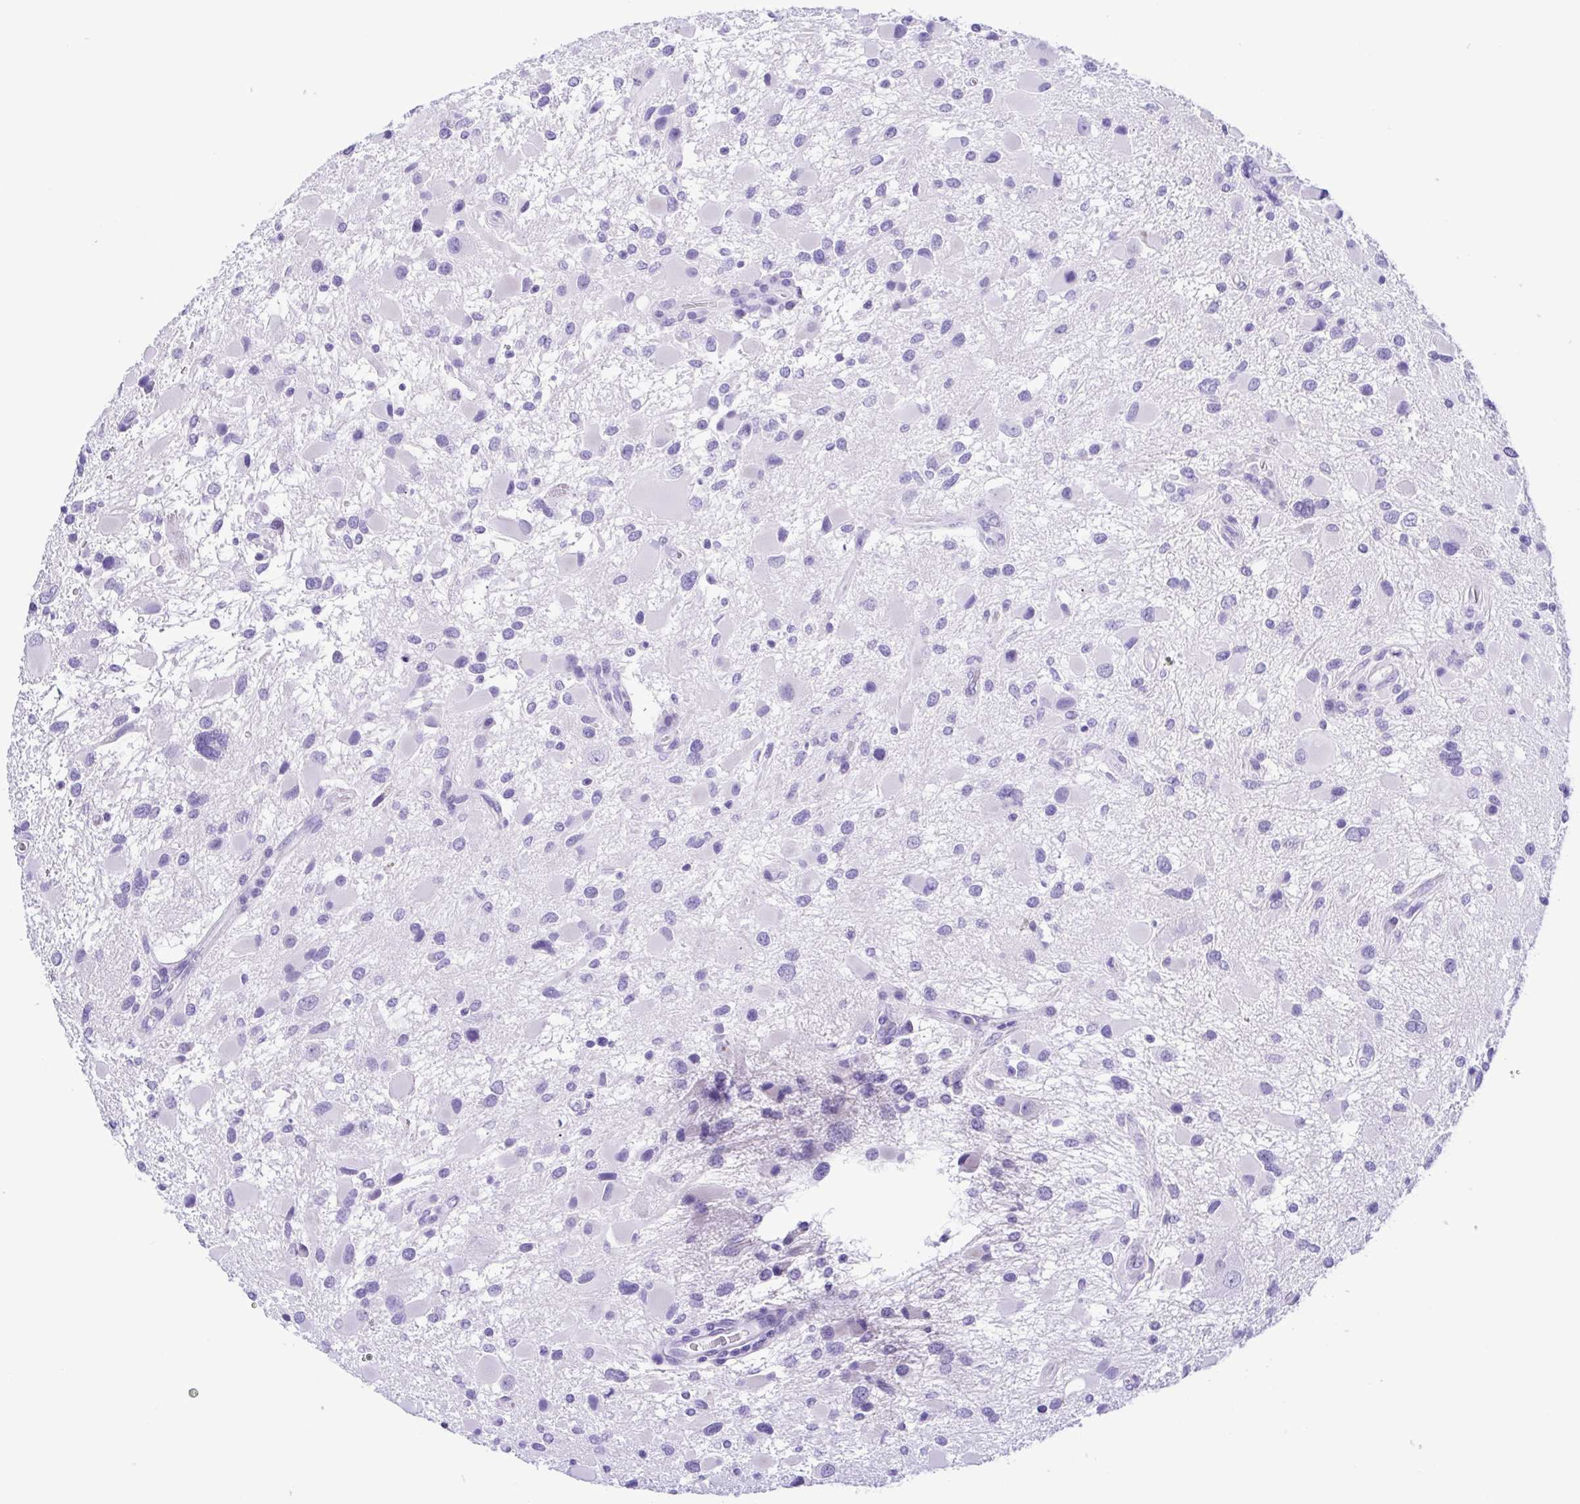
{"staining": {"intensity": "negative", "quantity": "none", "location": "none"}, "tissue": "glioma", "cell_type": "Tumor cells", "image_type": "cancer", "snomed": [{"axis": "morphology", "description": "Glioma, malignant, Low grade"}, {"axis": "topography", "description": "Brain"}], "caption": "There is no significant expression in tumor cells of malignant glioma (low-grade). (DAB (3,3'-diaminobenzidine) IHC with hematoxylin counter stain).", "gene": "OVGP1", "patient": {"sex": "female", "age": 32}}